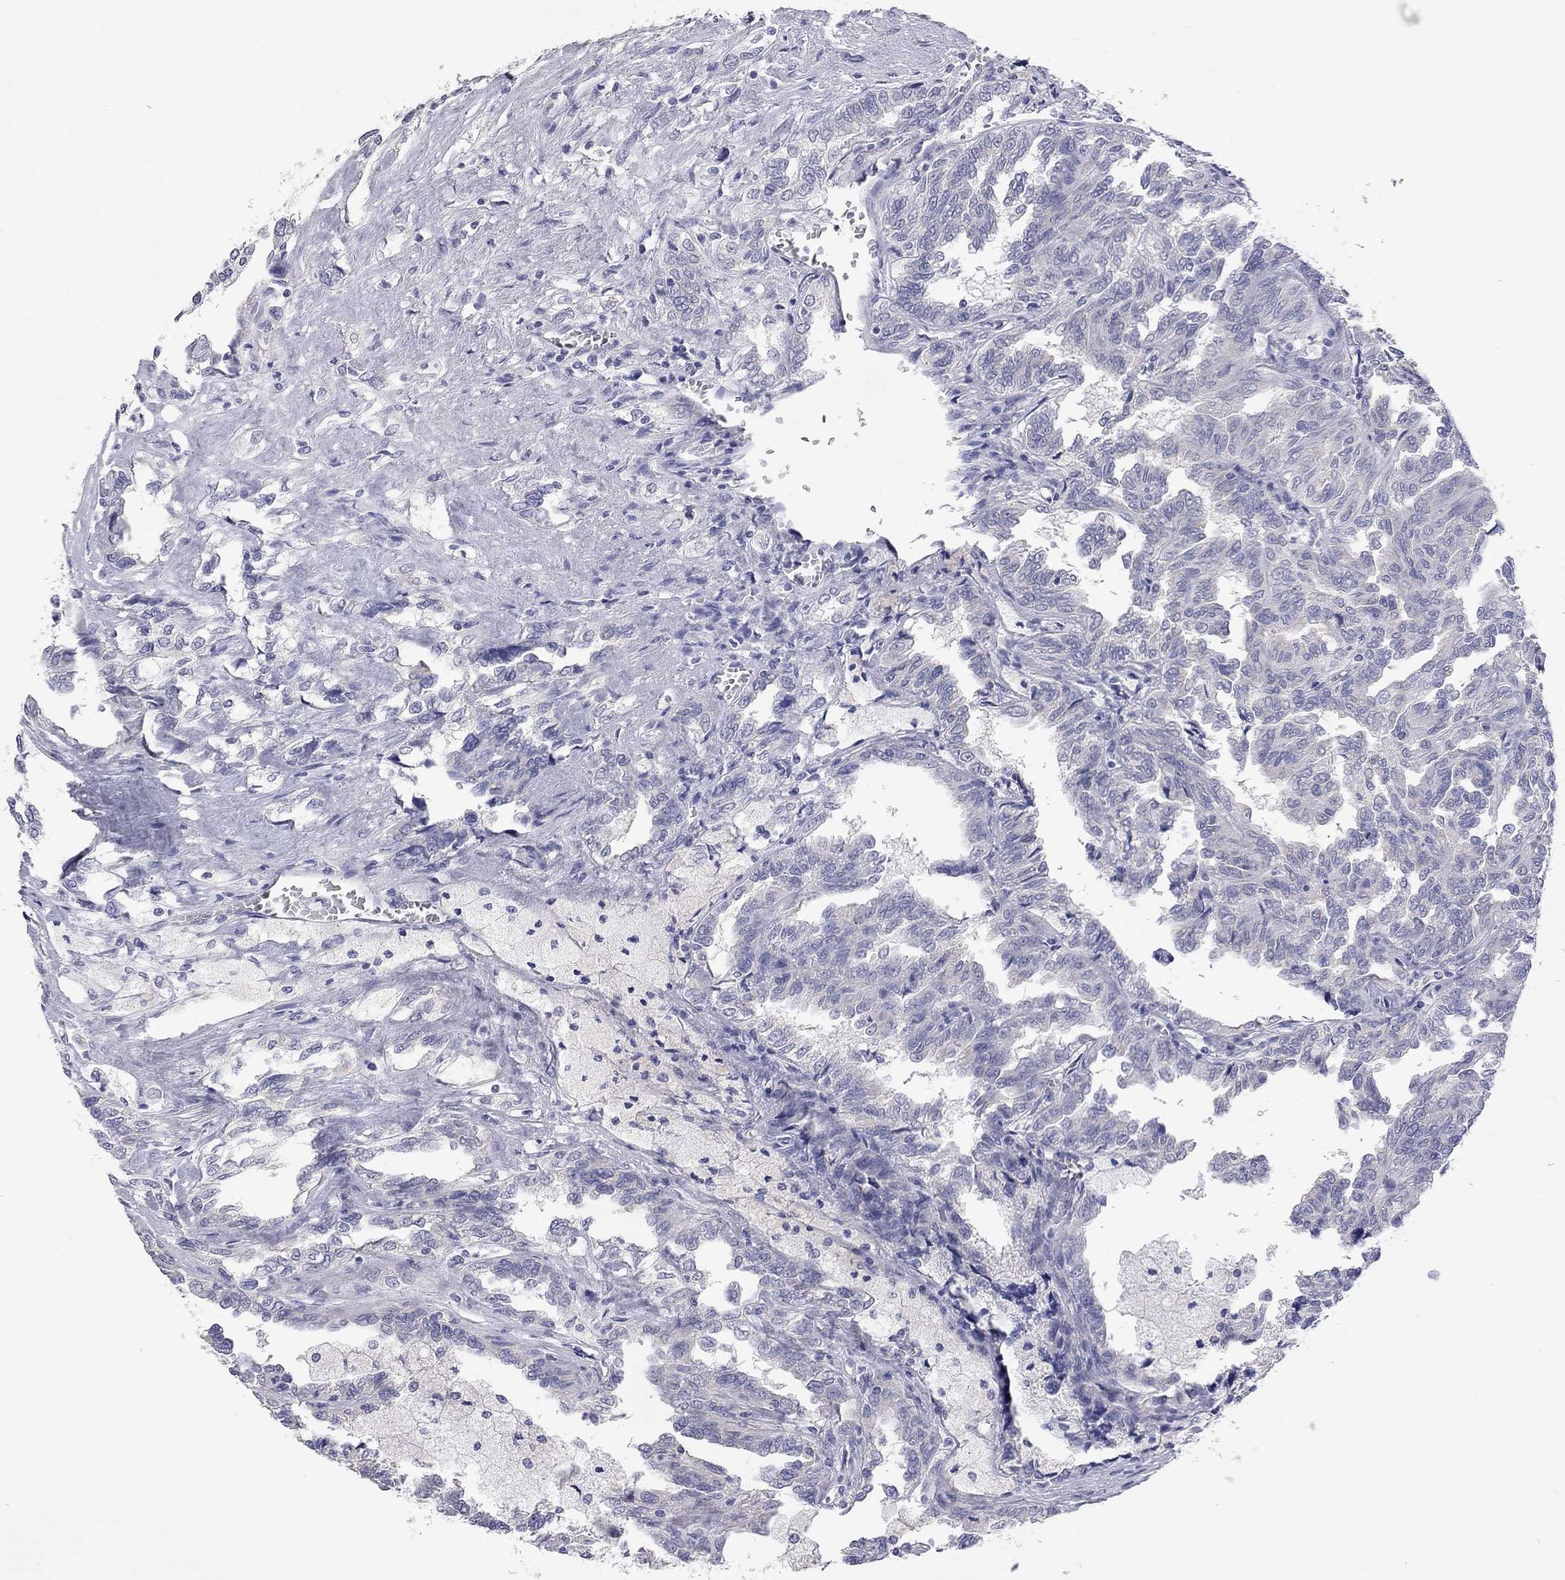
{"staining": {"intensity": "negative", "quantity": "none", "location": "none"}, "tissue": "renal cancer", "cell_type": "Tumor cells", "image_type": "cancer", "snomed": [{"axis": "morphology", "description": "Adenocarcinoma, NOS"}, {"axis": "topography", "description": "Kidney"}], "caption": "Micrograph shows no significant protein expression in tumor cells of renal cancer (adenocarcinoma). The staining is performed using DAB (3,3'-diaminobenzidine) brown chromogen with nuclei counter-stained in using hematoxylin.", "gene": "OPRK1", "patient": {"sex": "male", "age": 79}}